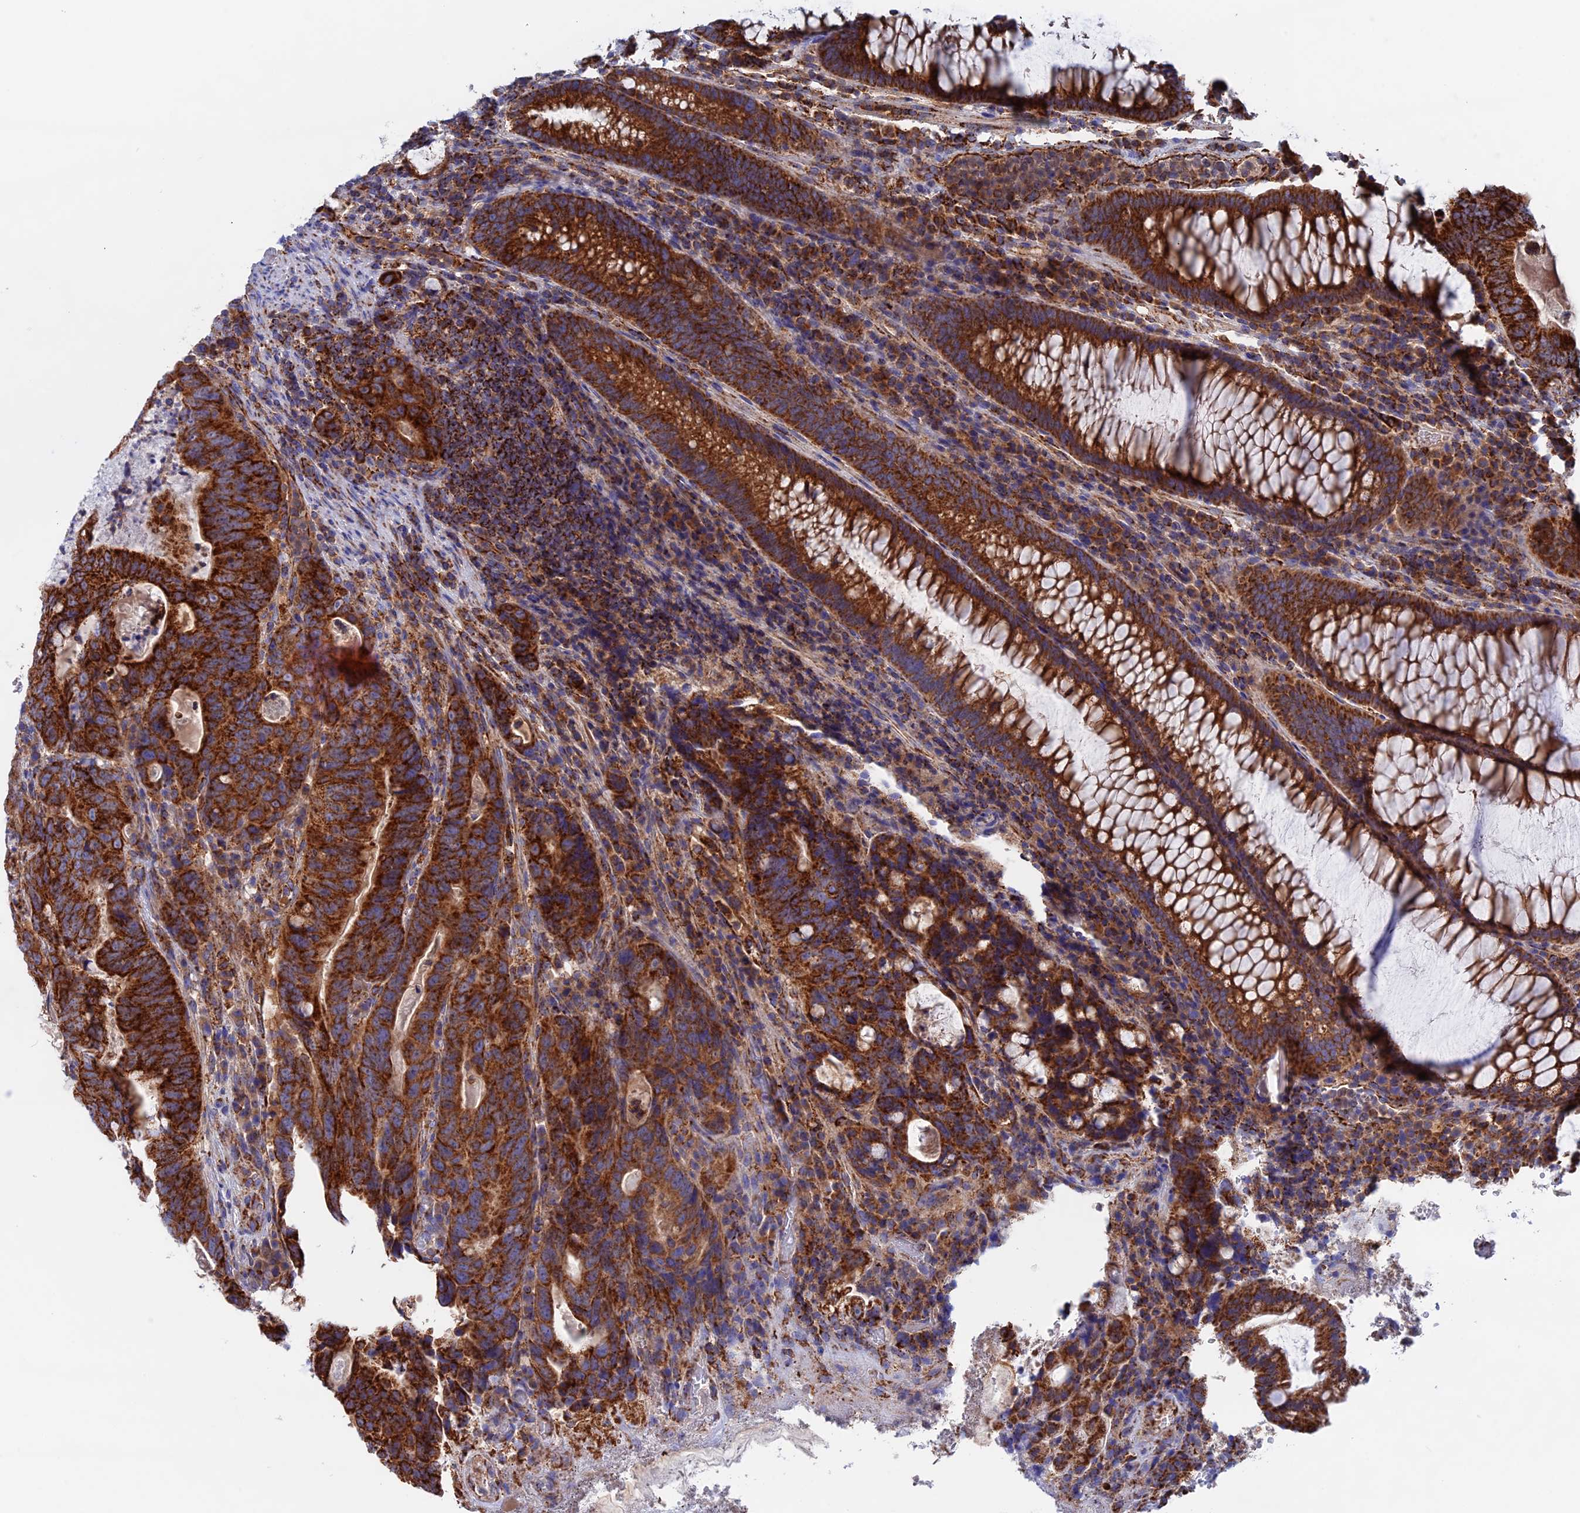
{"staining": {"intensity": "strong", "quantity": ">75%", "location": "cytoplasmic/membranous"}, "tissue": "colorectal cancer", "cell_type": "Tumor cells", "image_type": "cancer", "snomed": [{"axis": "morphology", "description": "Adenocarcinoma, NOS"}, {"axis": "topography", "description": "Colon"}], "caption": "High-power microscopy captured an immunohistochemistry photomicrograph of colorectal cancer (adenocarcinoma), revealing strong cytoplasmic/membranous staining in approximately >75% of tumor cells.", "gene": "WDR83", "patient": {"sex": "female", "age": 82}}